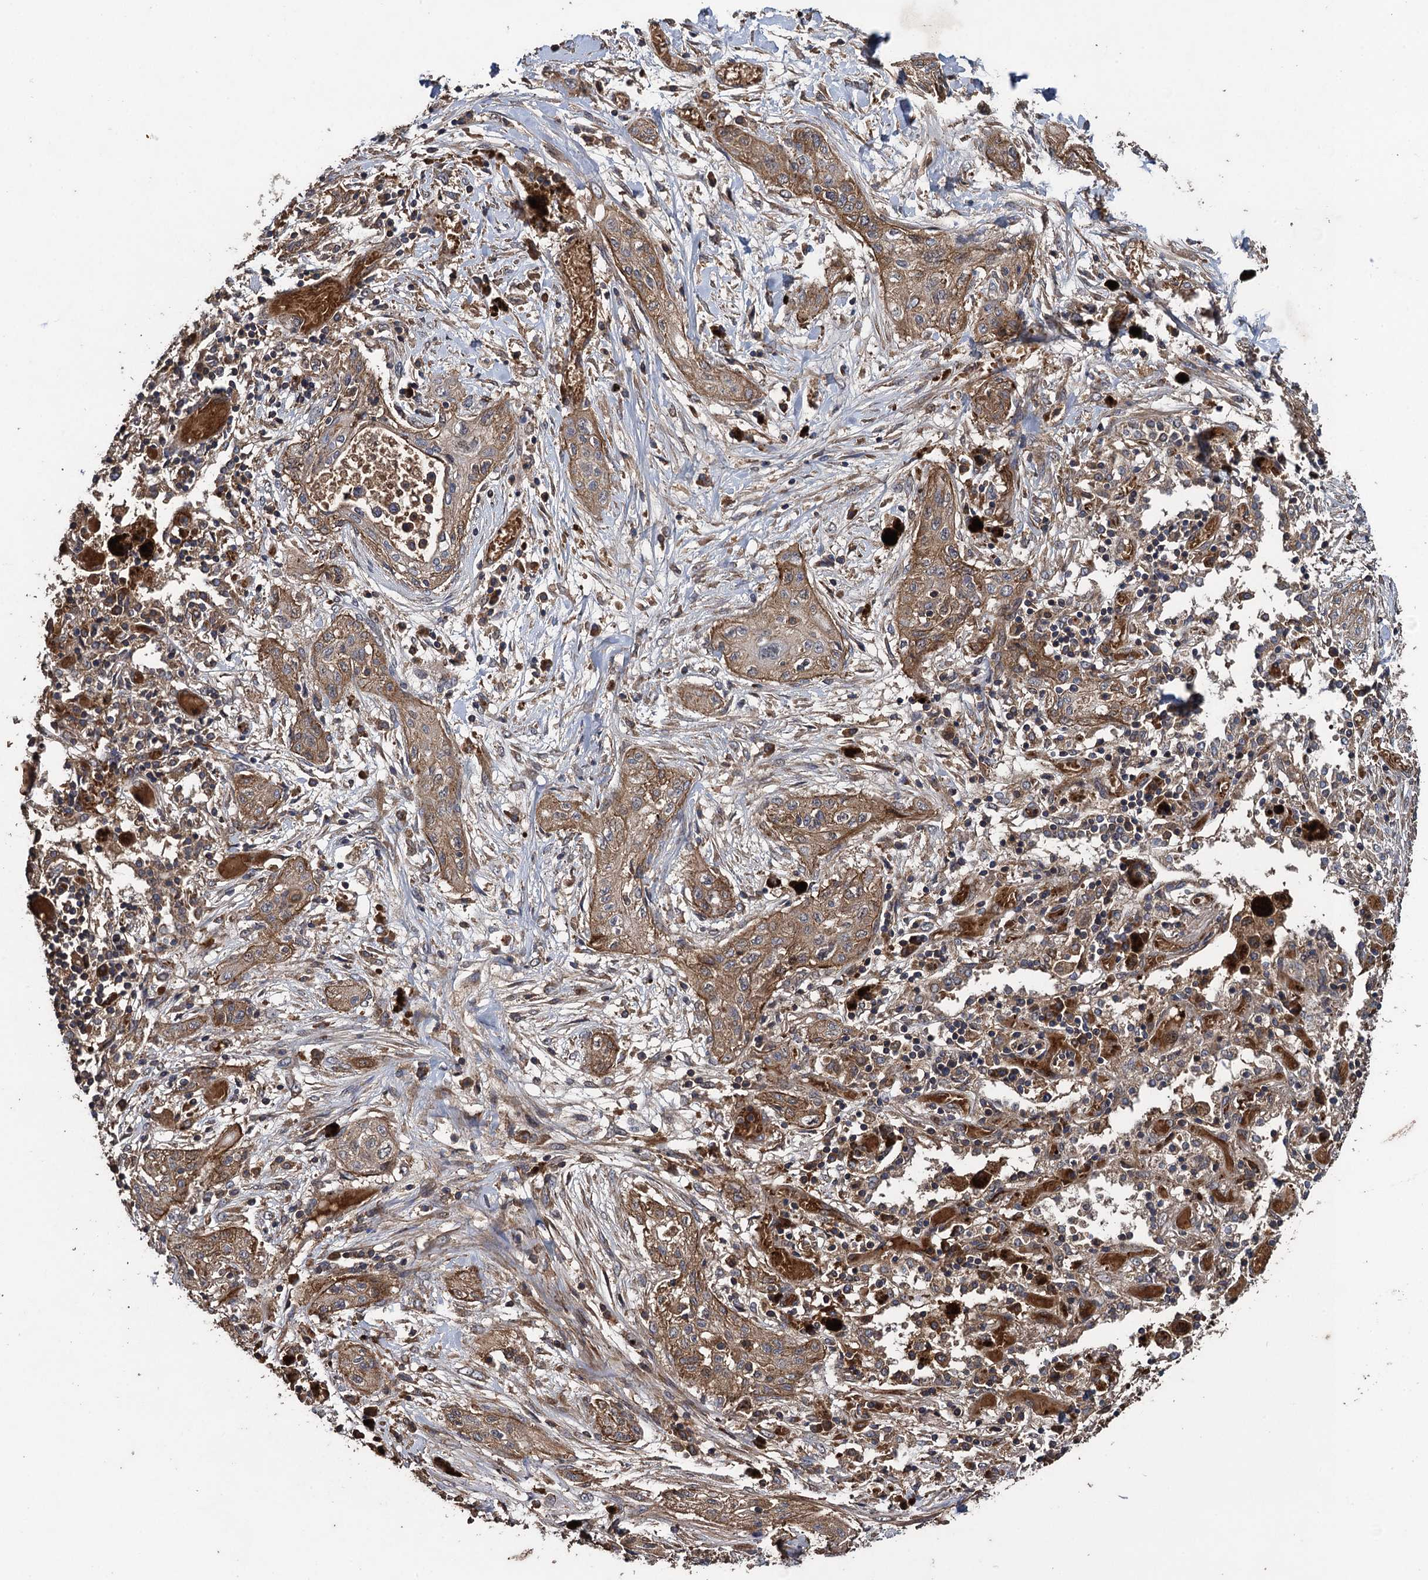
{"staining": {"intensity": "moderate", "quantity": ">75%", "location": "cytoplasmic/membranous"}, "tissue": "lung cancer", "cell_type": "Tumor cells", "image_type": "cancer", "snomed": [{"axis": "morphology", "description": "Squamous cell carcinoma, NOS"}, {"axis": "topography", "description": "Lung"}], "caption": "Immunohistochemistry (IHC) of human lung cancer (squamous cell carcinoma) demonstrates medium levels of moderate cytoplasmic/membranous staining in about >75% of tumor cells.", "gene": "TXNDC11", "patient": {"sex": "female", "age": 47}}